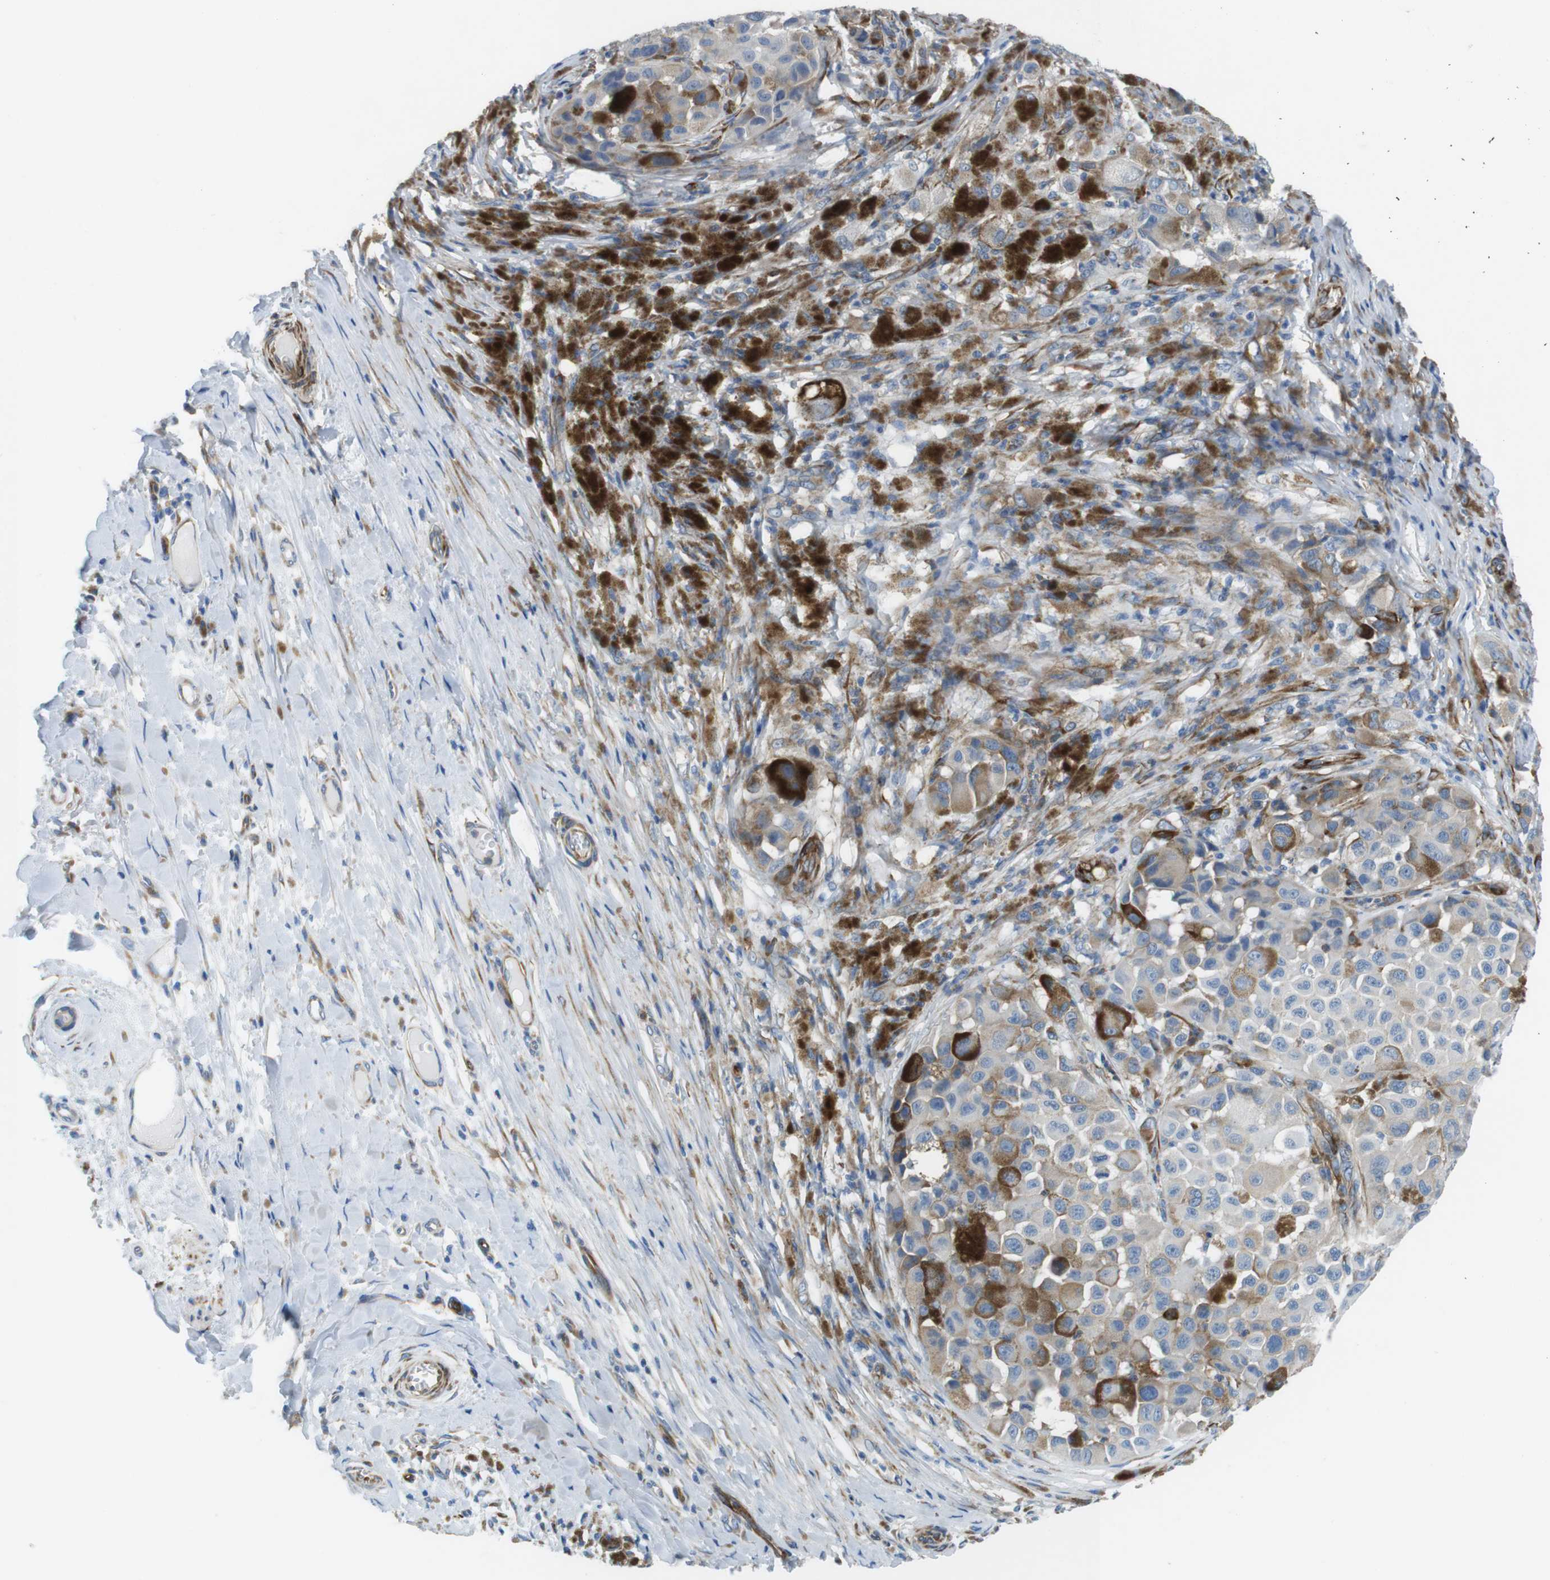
{"staining": {"intensity": "moderate", "quantity": "25%-75%", "location": "cytoplasmic/membranous"}, "tissue": "melanoma", "cell_type": "Tumor cells", "image_type": "cancer", "snomed": [{"axis": "morphology", "description": "Malignant melanoma, NOS"}, {"axis": "topography", "description": "Skin"}], "caption": "Immunohistochemistry (IHC) image of neoplastic tissue: malignant melanoma stained using immunohistochemistry reveals medium levels of moderate protein expression localized specifically in the cytoplasmic/membranous of tumor cells, appearing as a cytoplasmic/membranous brown color.", "gene": "EMP2", "patient": {"sex": "male", "age": 96}}